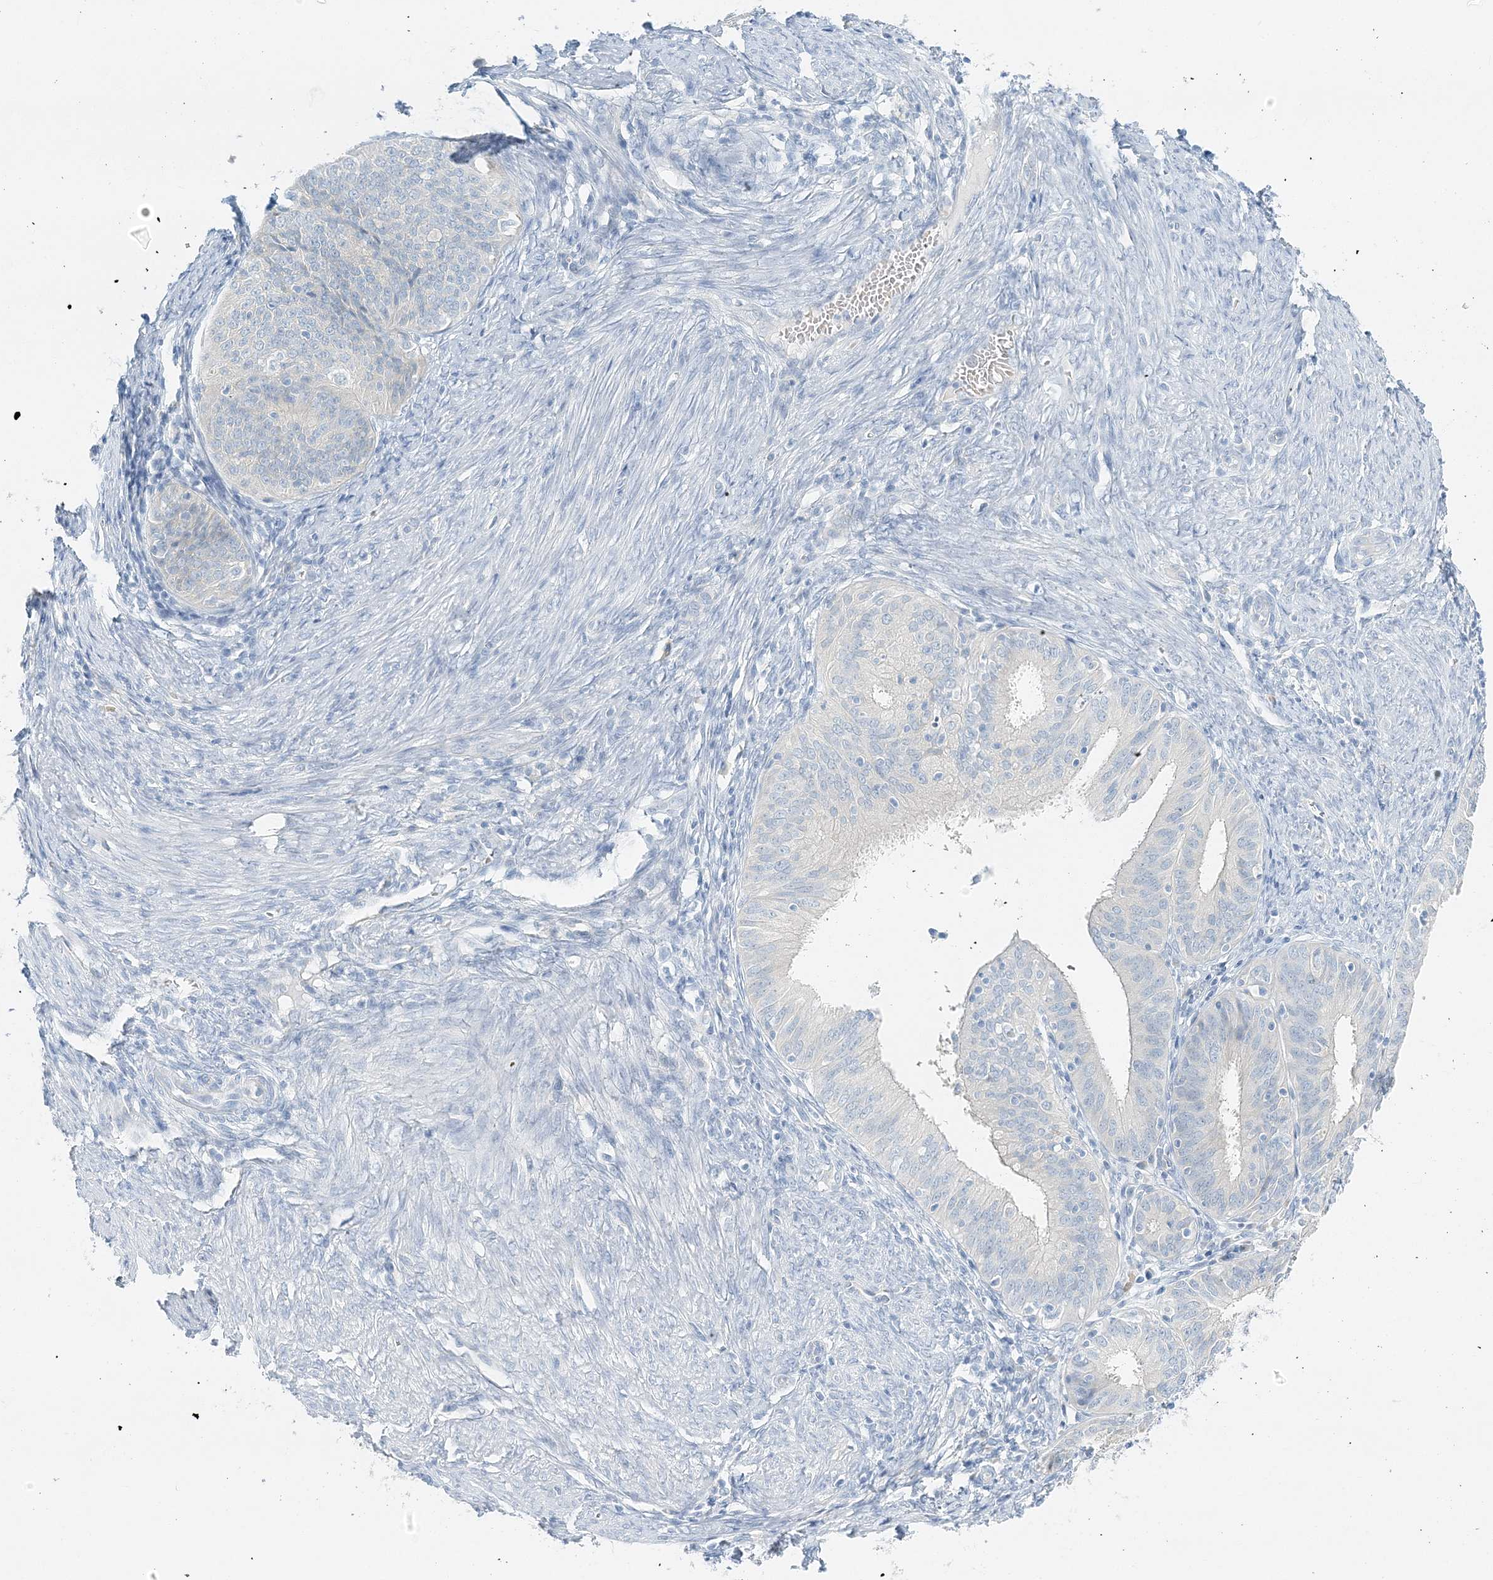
{"staining": {"intensity": "negative", "quantity": "none", "location": "none"}, "tissue": "endometrial cancer", "cell_type": "Tumor cells", "image_type": "cancer", "snomed": [{"axis": "morphology", "description": "Adenocarcinoma, NOS"}, {"axis": "topography", "description": "Endometrium"}], "caption": "The image displays no significant staining in tumor cells of endometrial adenocarcinoma. The staining was performed using DAB to visualize the protein expression in brown, while the nuclei were stained in blue with hematoxylin (Magnification: 20x).", "gene": "VILL", "patient": {"sex": "female", "age": 51}}